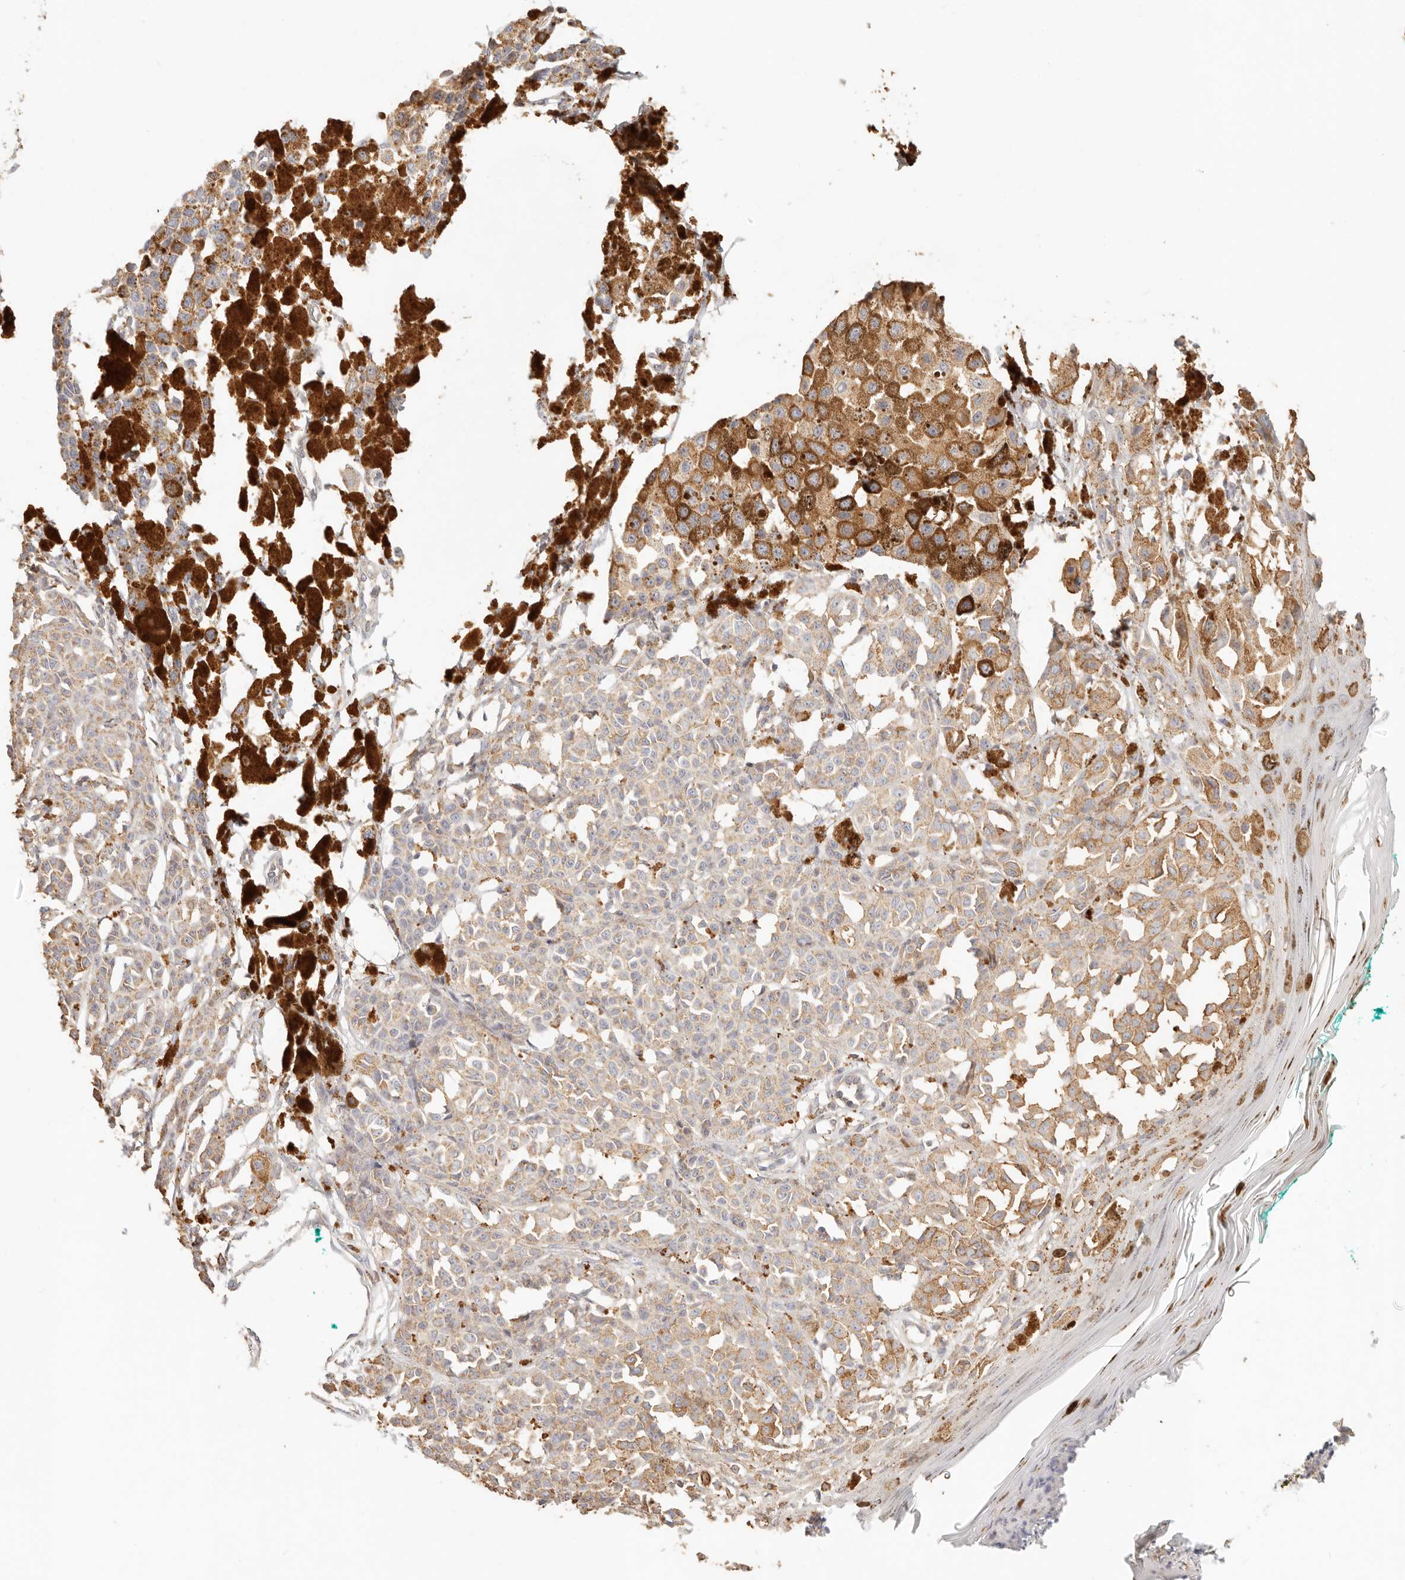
{"staining": {"intensity": "negative", "quantity": "none", "location": "none"}, "tissue": "melanoma", "cell_type": "Tumor cells", "image_type": "cancer", "snomed": [{"axis": "morphology", "description": "Malignant melanoma, NOS"}, {"axis": "topography", "description": "Skin of leg"}], "caption": "Protein analysis of melanoma demonstrates no significant staining in tumor cells.", "gene": "CNMD", "patient": {"sex": "female", "age": 72}}